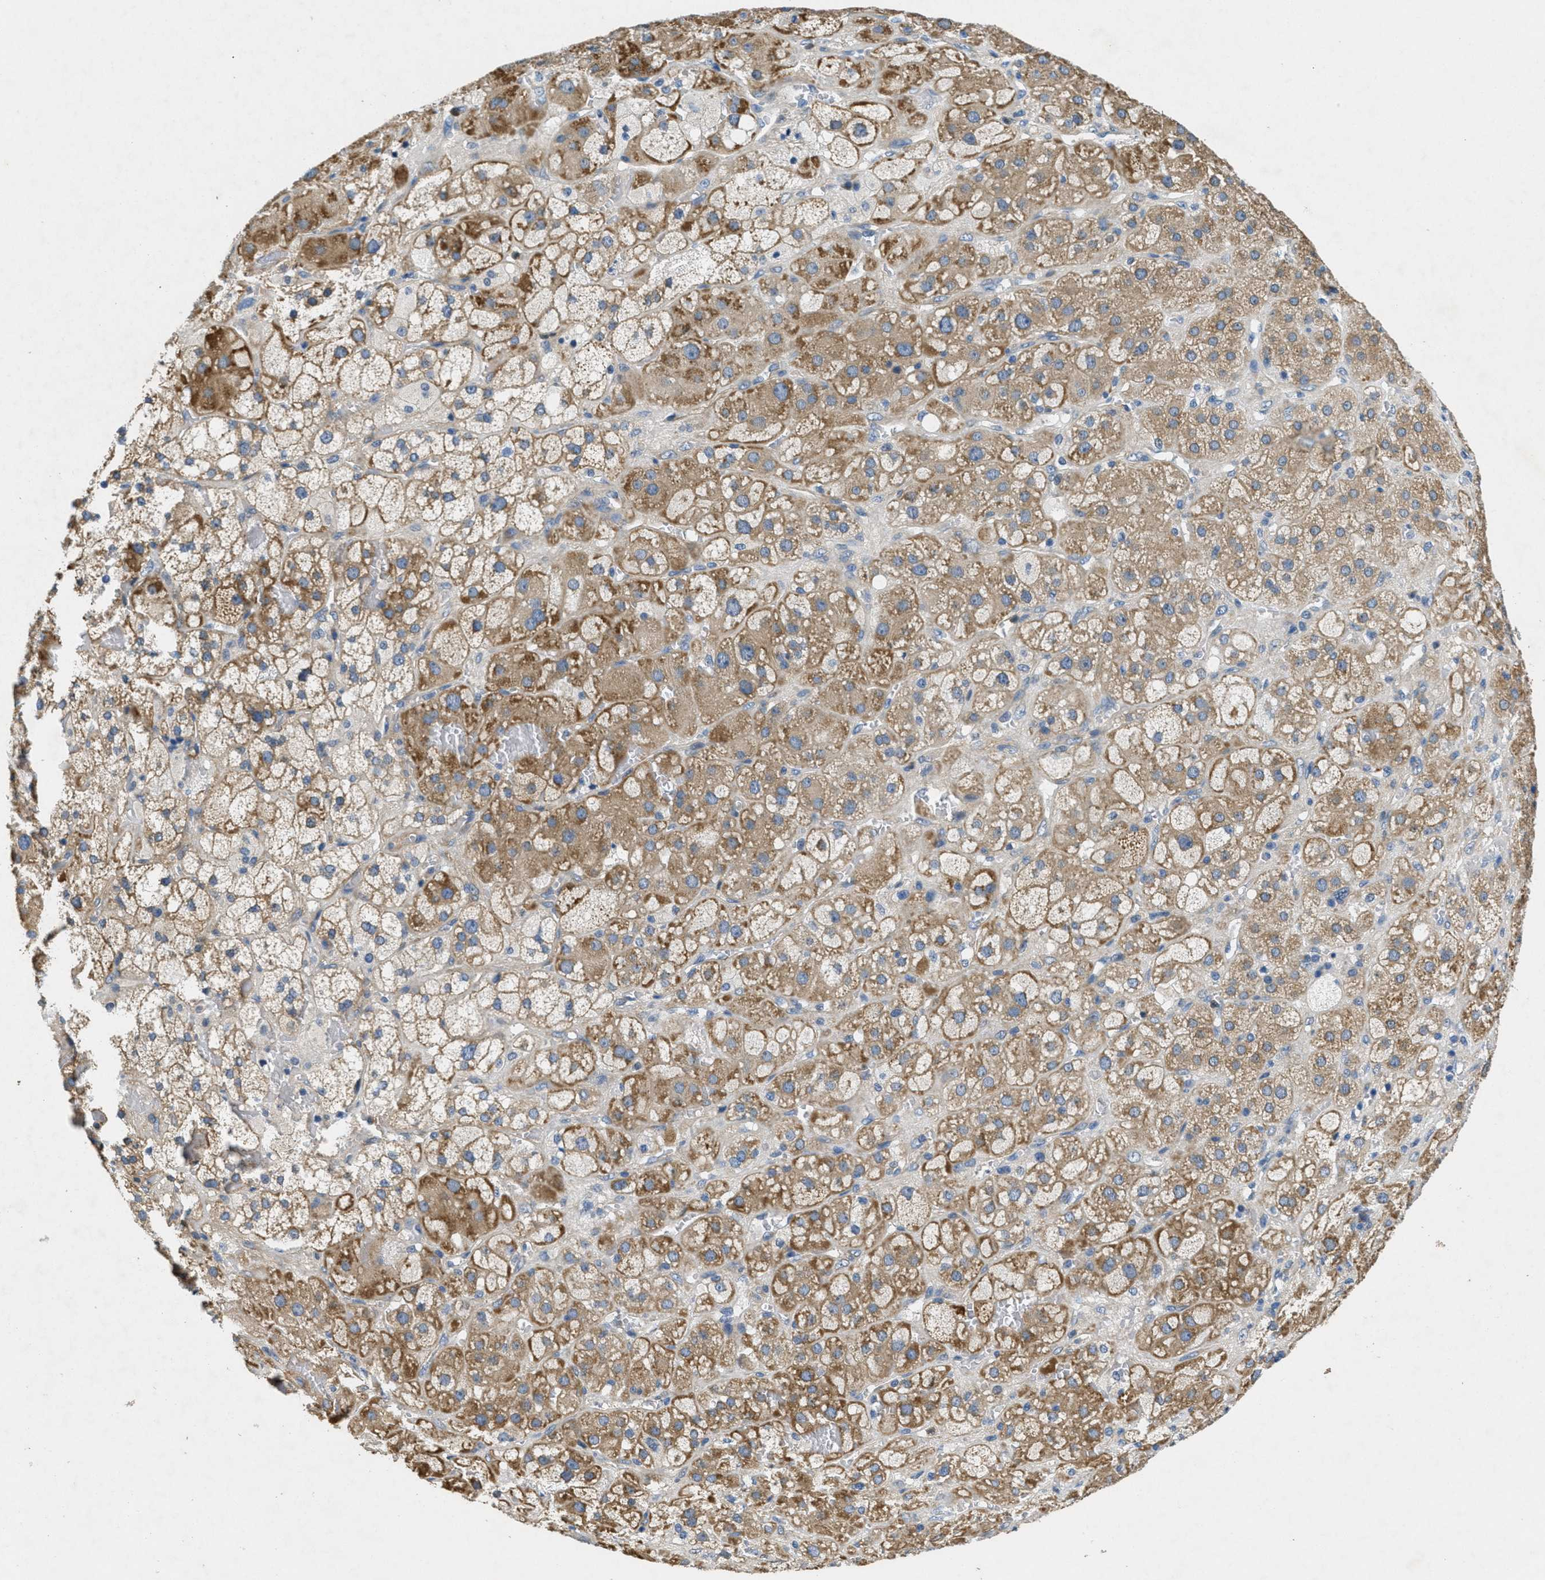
{"staining": {"intensity": "moderate", "quantity": ">75%", "location": "cytoplasmic/membranous"}, "tissue": "adrenal gland", "cell_type": "Glandular cells", "image_type": "normal", "snomed": [{"axis": "morphology", "description": "Normal tissue, NOS"}, {"axis": "topography", "description": "Adrenal gland"}], "caption": "This is a histology image of immunohistochemistry (IHC) staining of benign adrenal gland, which shows moderate expression in the cytoplasmic/membranous of glandular cells.", "gene": "TOMM70", "patient": {"sex": "female", "age": 47}}